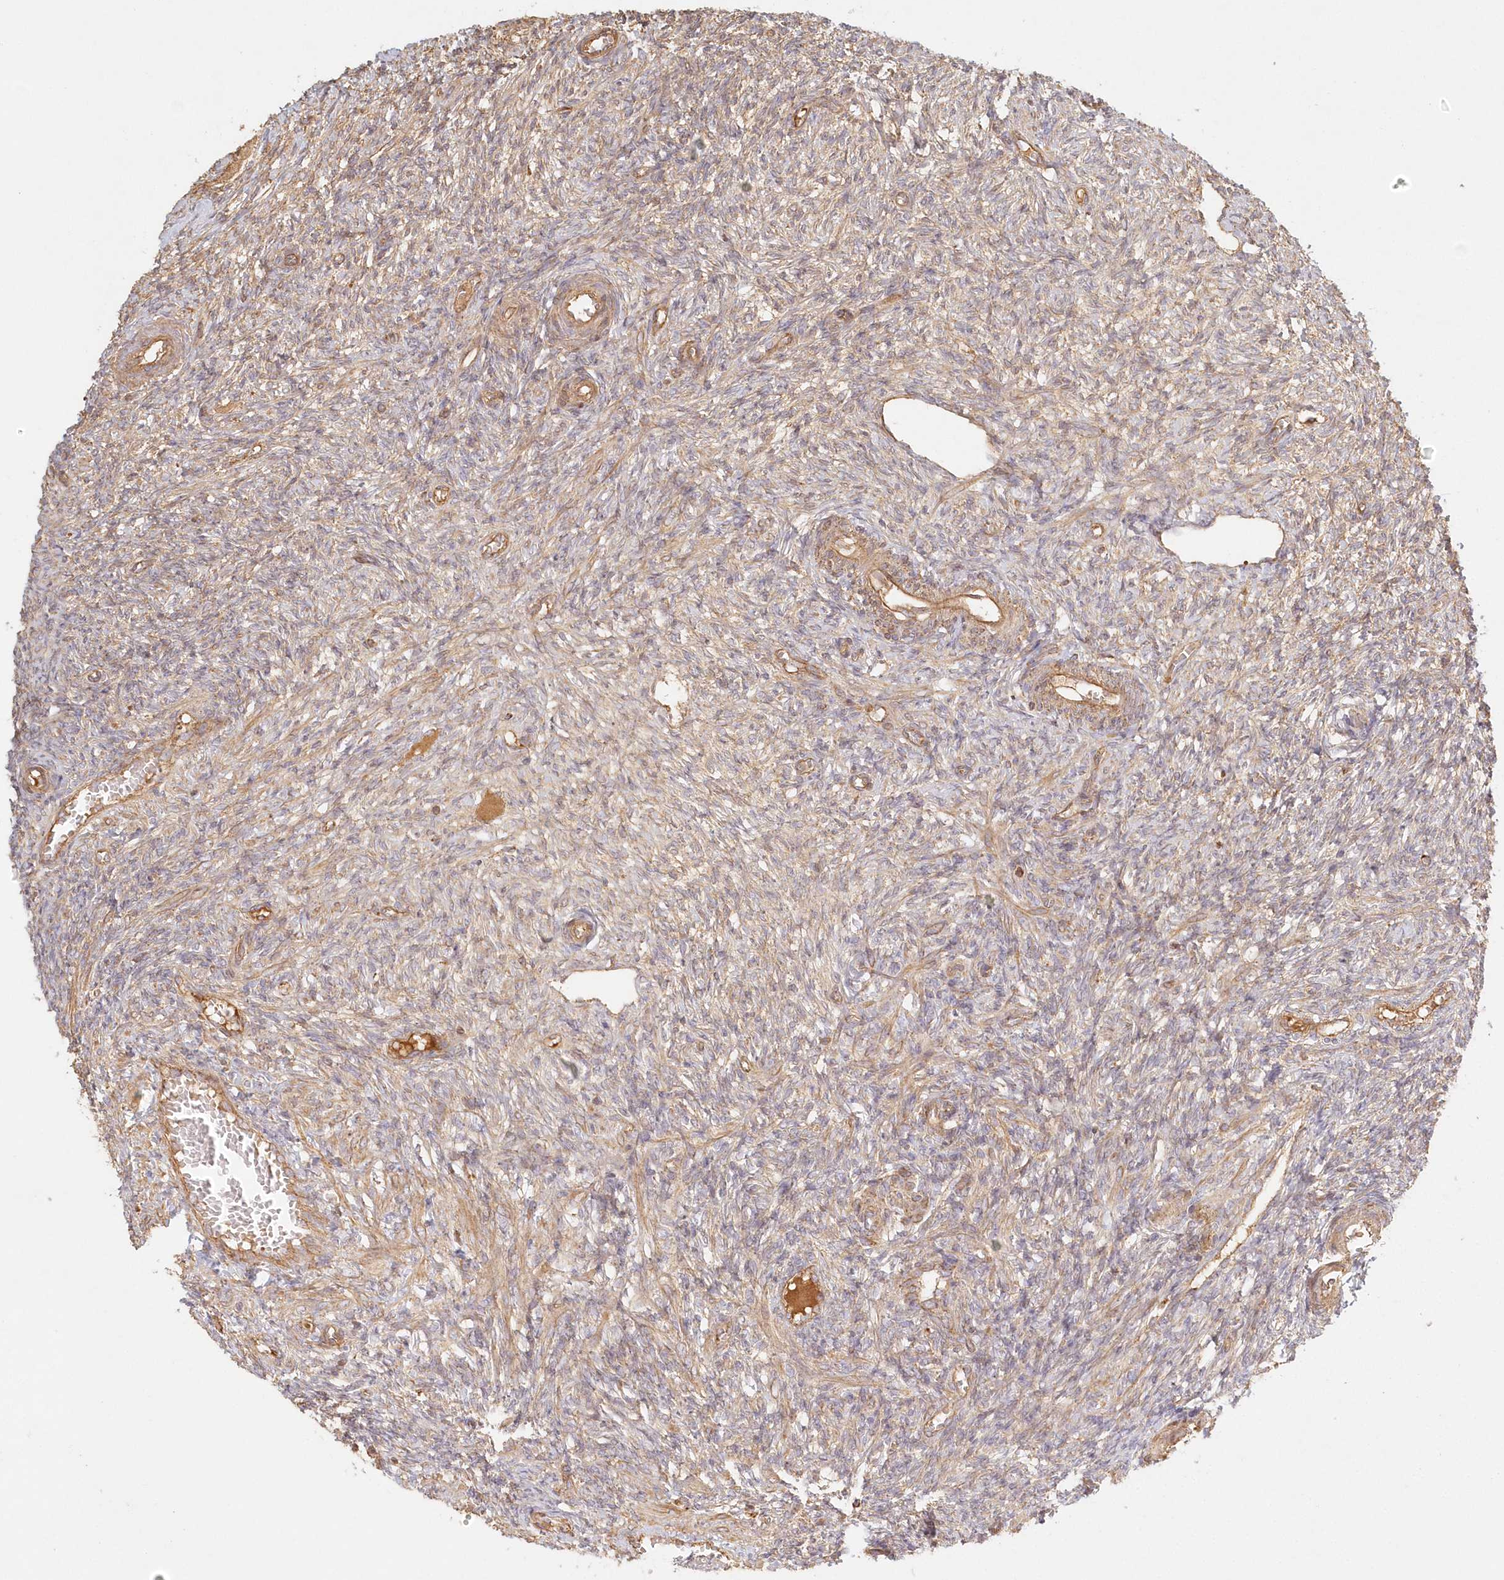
{"staining": {"intensity": "strong", "quantity": ">75%", "location": "cytoplasmic/membranous"}, "tissue": "ovary", "cell_type": "Follicle cells", "image_type": "normal", "snomed": [{"axis": "morphology", "description": "Normal tissue, NOS"}, {"axis": "topography", "description": "Ovary"}], "caption": "Ovary stained with a brown dye reveals strong cytoplasmic/membranous positive staining in about >75% of follicle cells.", "gene": "KIAA0232", "patient": {"sex": "female", "age": 27}}